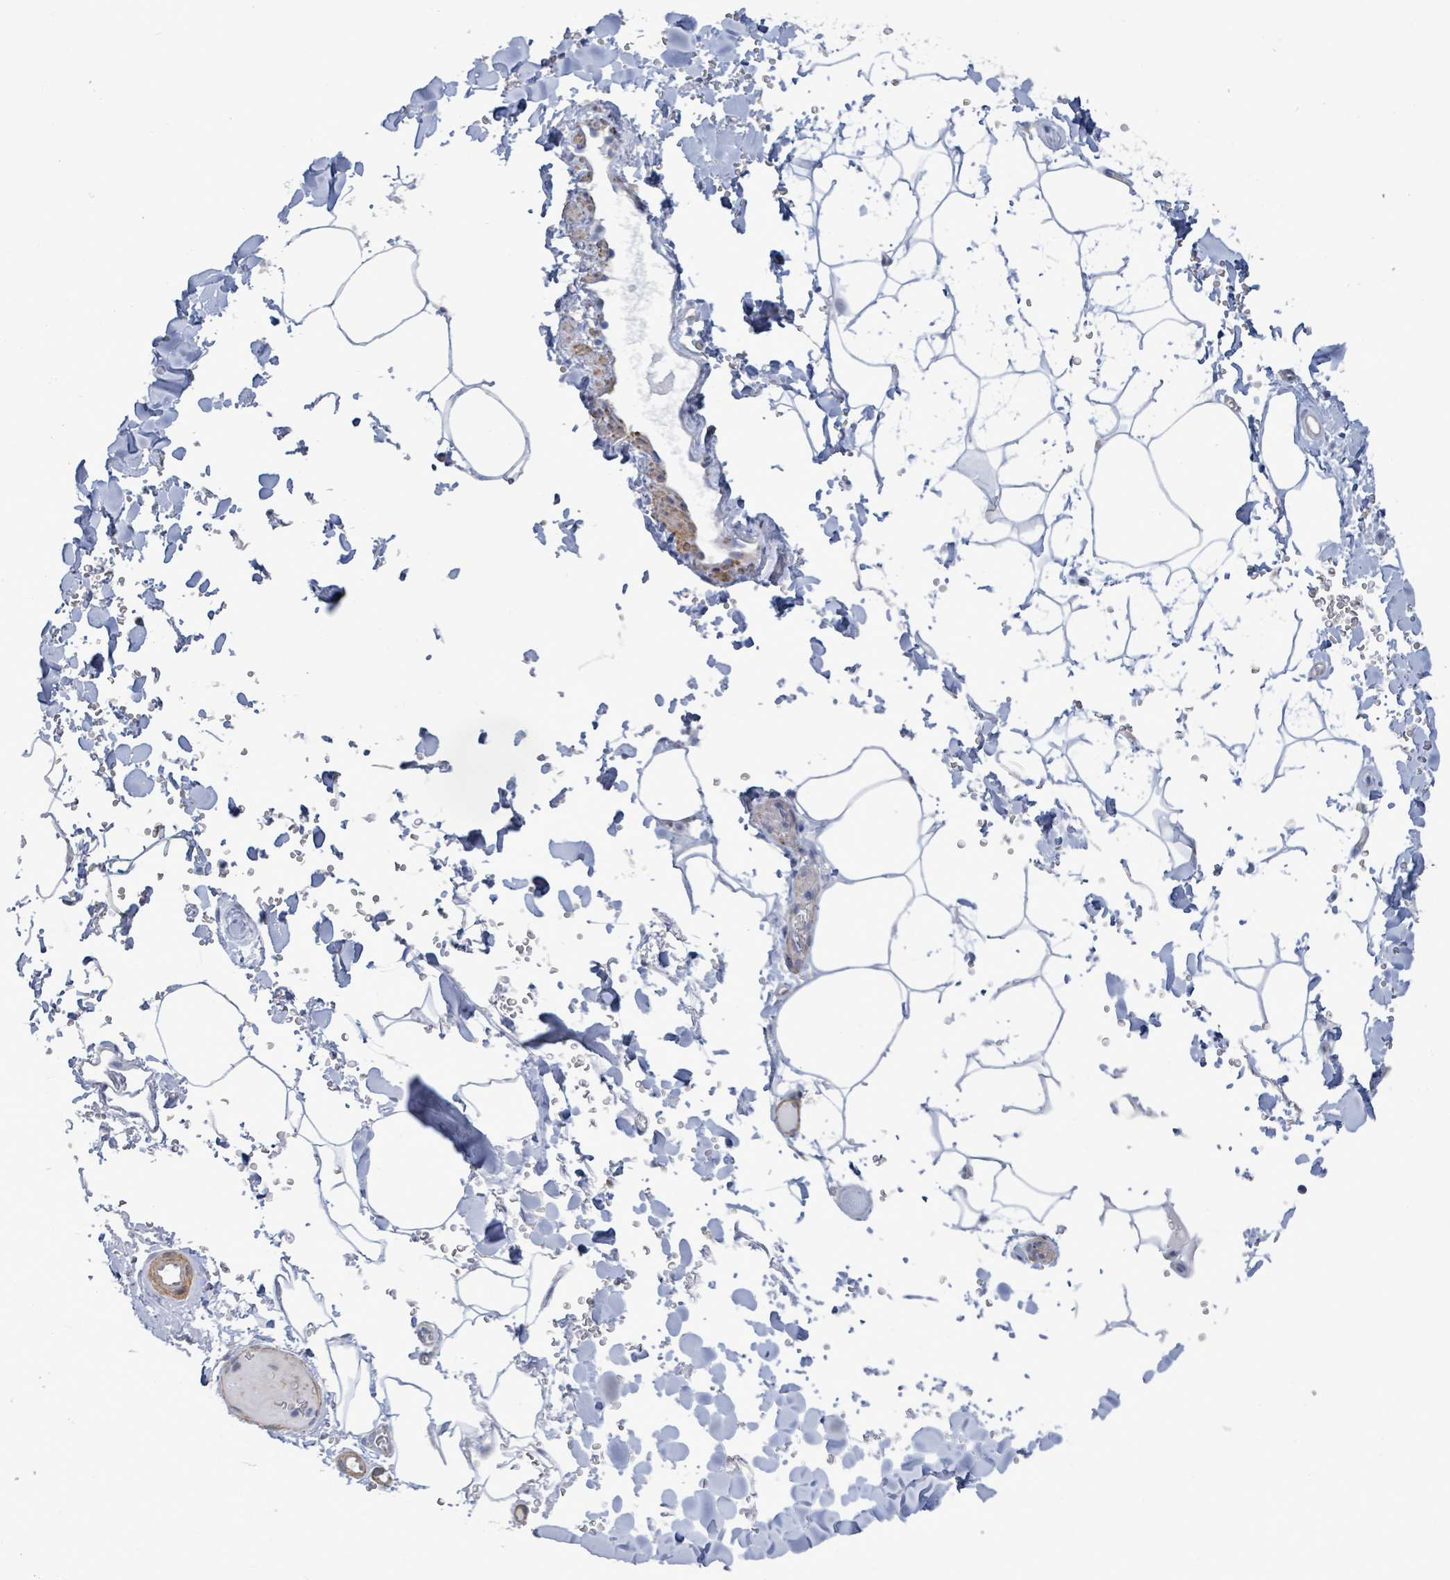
{"staining": {"intensity": "negative", "quantity": "none", "location": "none"}, "tissue": "adipose tissue", "cell_type": "Adipocytes", "image_type": "normal", "snomed": [{"axis": "morphology", "description": "Normal tissue, NOS"}, {"axis": "topography", "description": "Rectum"}, {"axis": "topography", "description": "Peripheral nerve tissue"}], "caption": "Adipocytes are negative for brown protein staining in normal adipose tissue. (DAB (3,3'-diaminobenzidine) immunohistochemistry (IHC) visualized using brightfield microscopy, high magnification).", "gene": "DMRTC1B", "patient": {"sex": "female", "age": 69}}